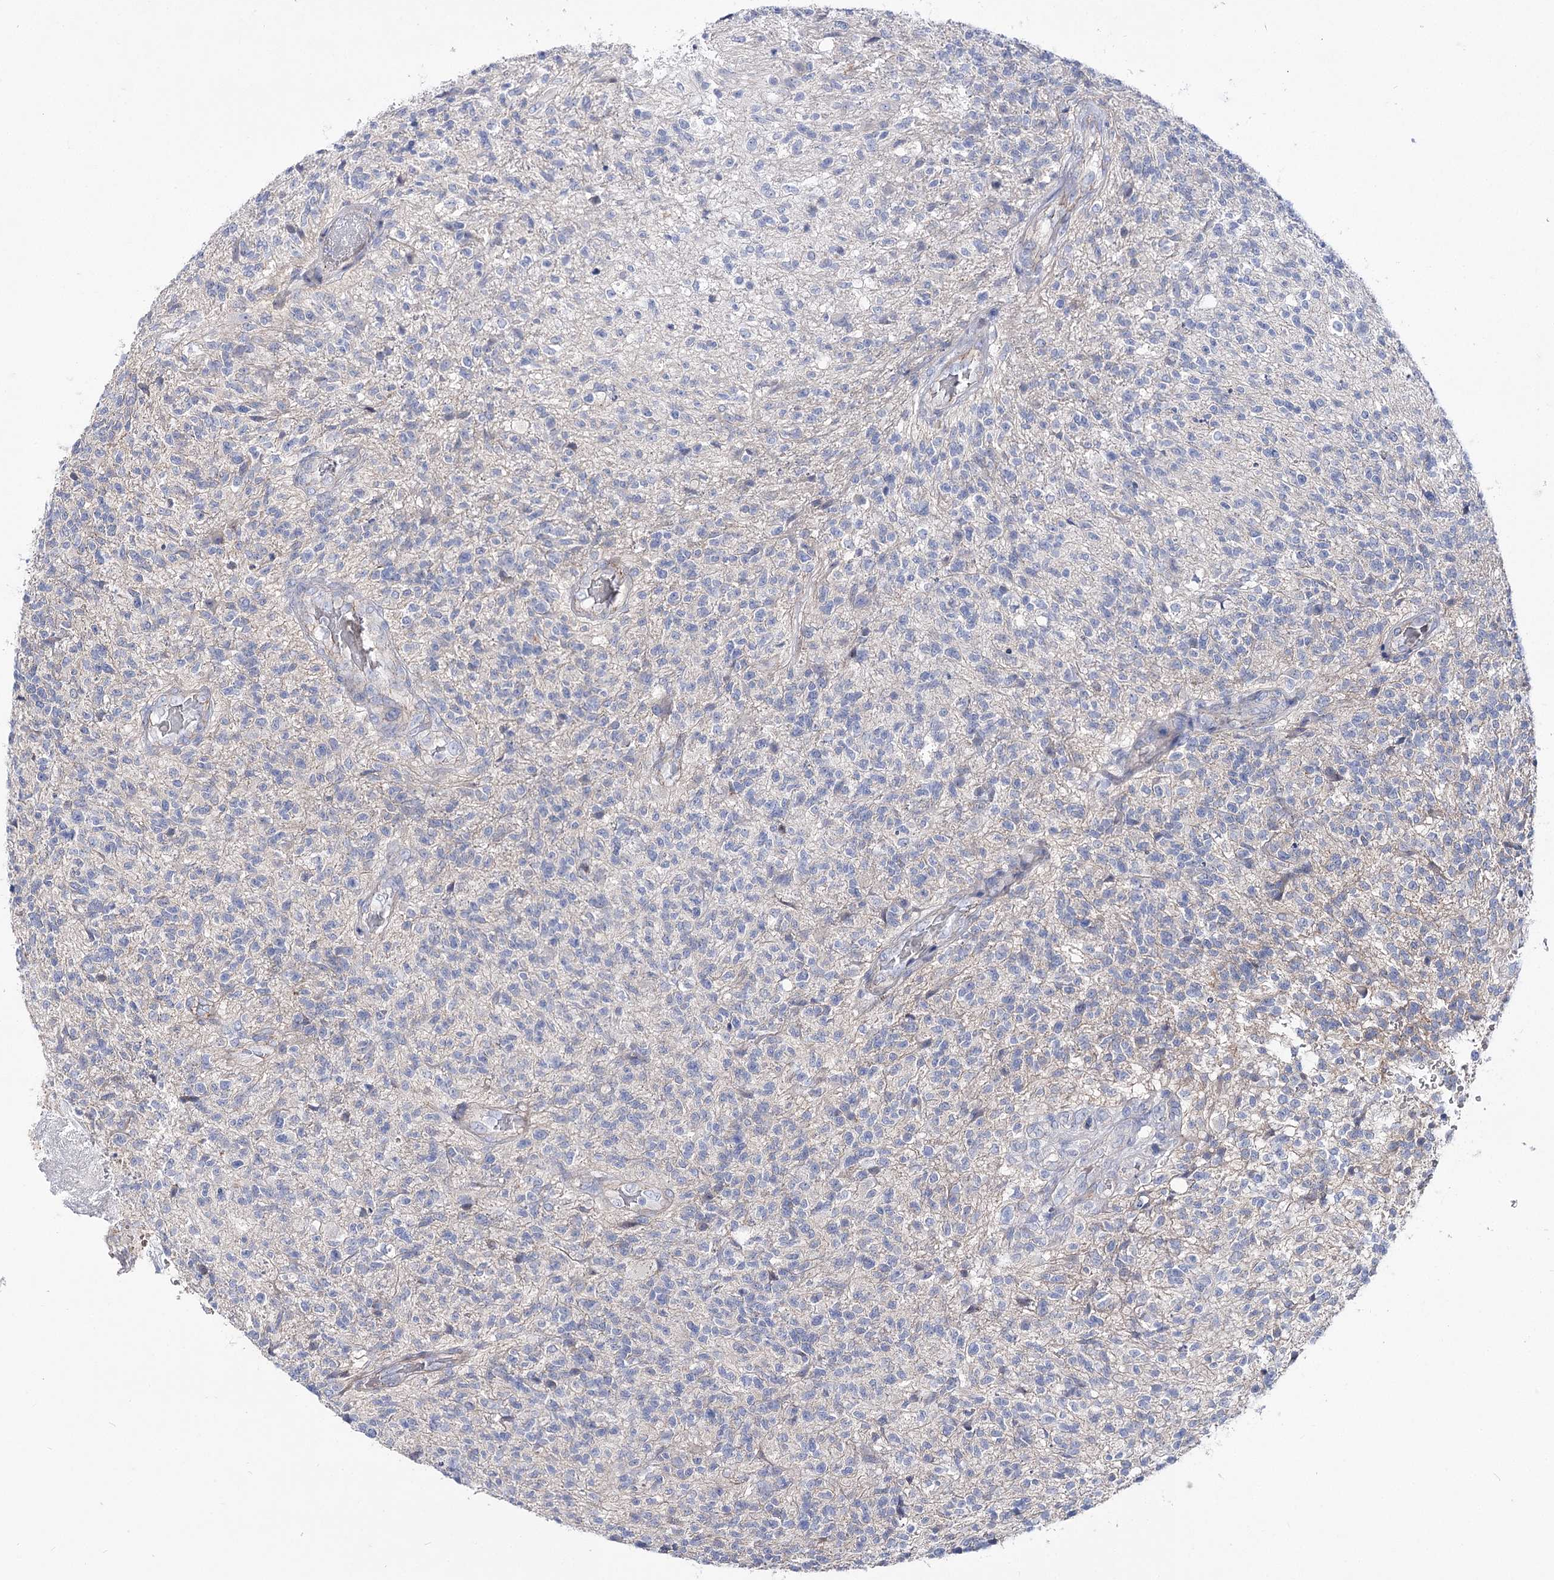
{"staining": {"intensity": "negative", "quantity": "none", "location": "none"}, "tissue": "glioma", "cell_type": "Tumor cells", "image_type": "cancer", "snomed": [{"axis": "morphology", "description": "Glioma, malignant, High grade"}, {"axis": "topography", "description": "Brain"}], "caption": "Image shows no protein positivity in tumor cells of glioma tissue. Nuclei are stained in blue.", "gene": "NRAP", "patient": {"sex": "male", "age": 56}}